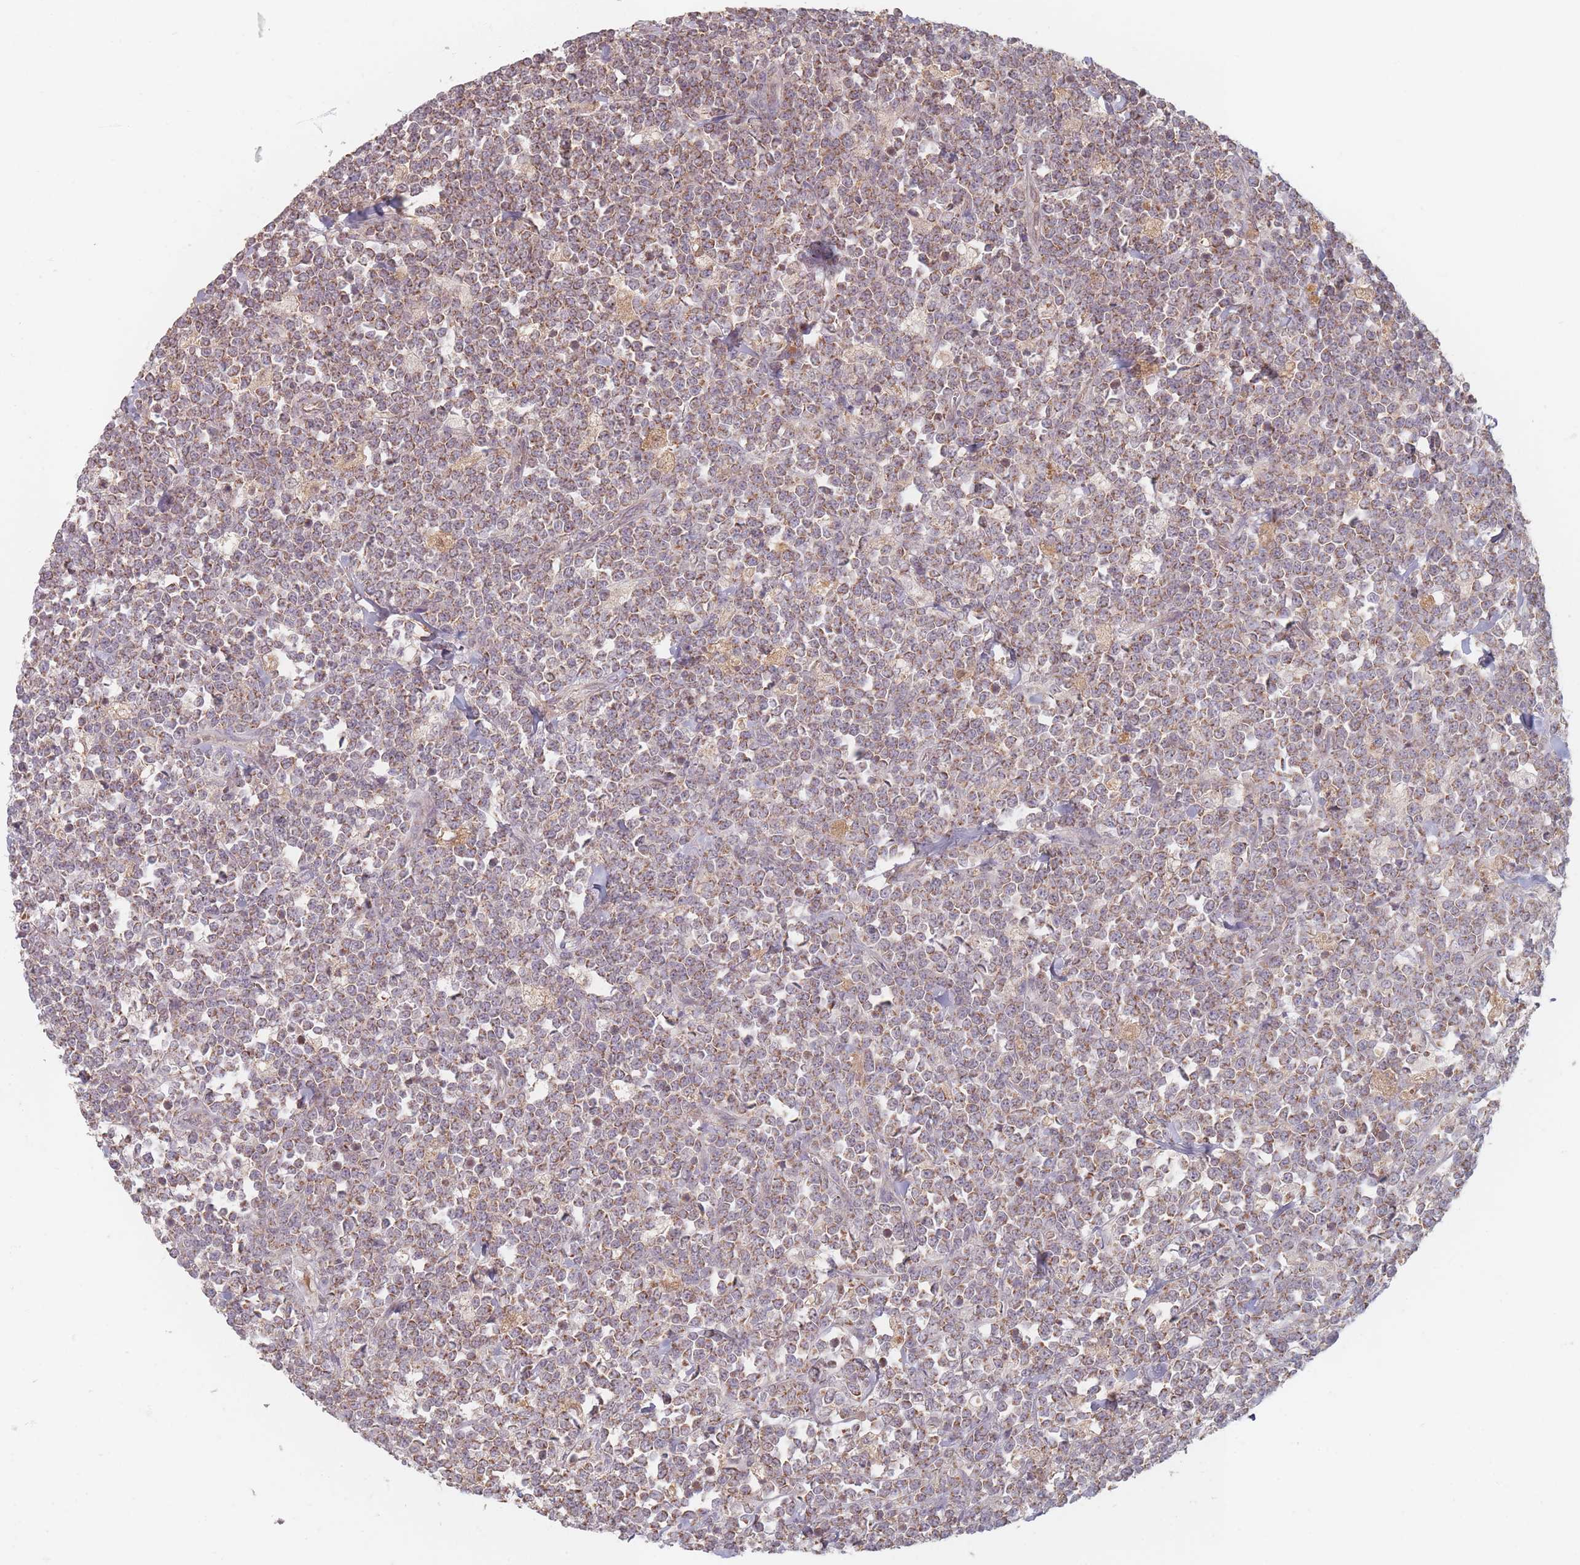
{"staining": {"intensity": "weak", "quantity": ">75%", "location": "cytoplasmic/membranous"}, "tissue": "lymphoma", "cell_type": "Tumor cells", "image_type": "cancer", "snomed": [{"axis": "morphology", "description": "Malignant lymphoma, non-Hodgkin's type, High grade"}, {"axis": "topography", "description": "Small intestine"}], "caption": "This image exhibits lymphoma stained with IHC to label a protein in brown. The cytoplasmic/membranous of tumor cells show weak positivity for the protein. Nuclei are counter-stained blue.", "gene": "OR2M4", "patient": {"sex": "male", "age": 8}}